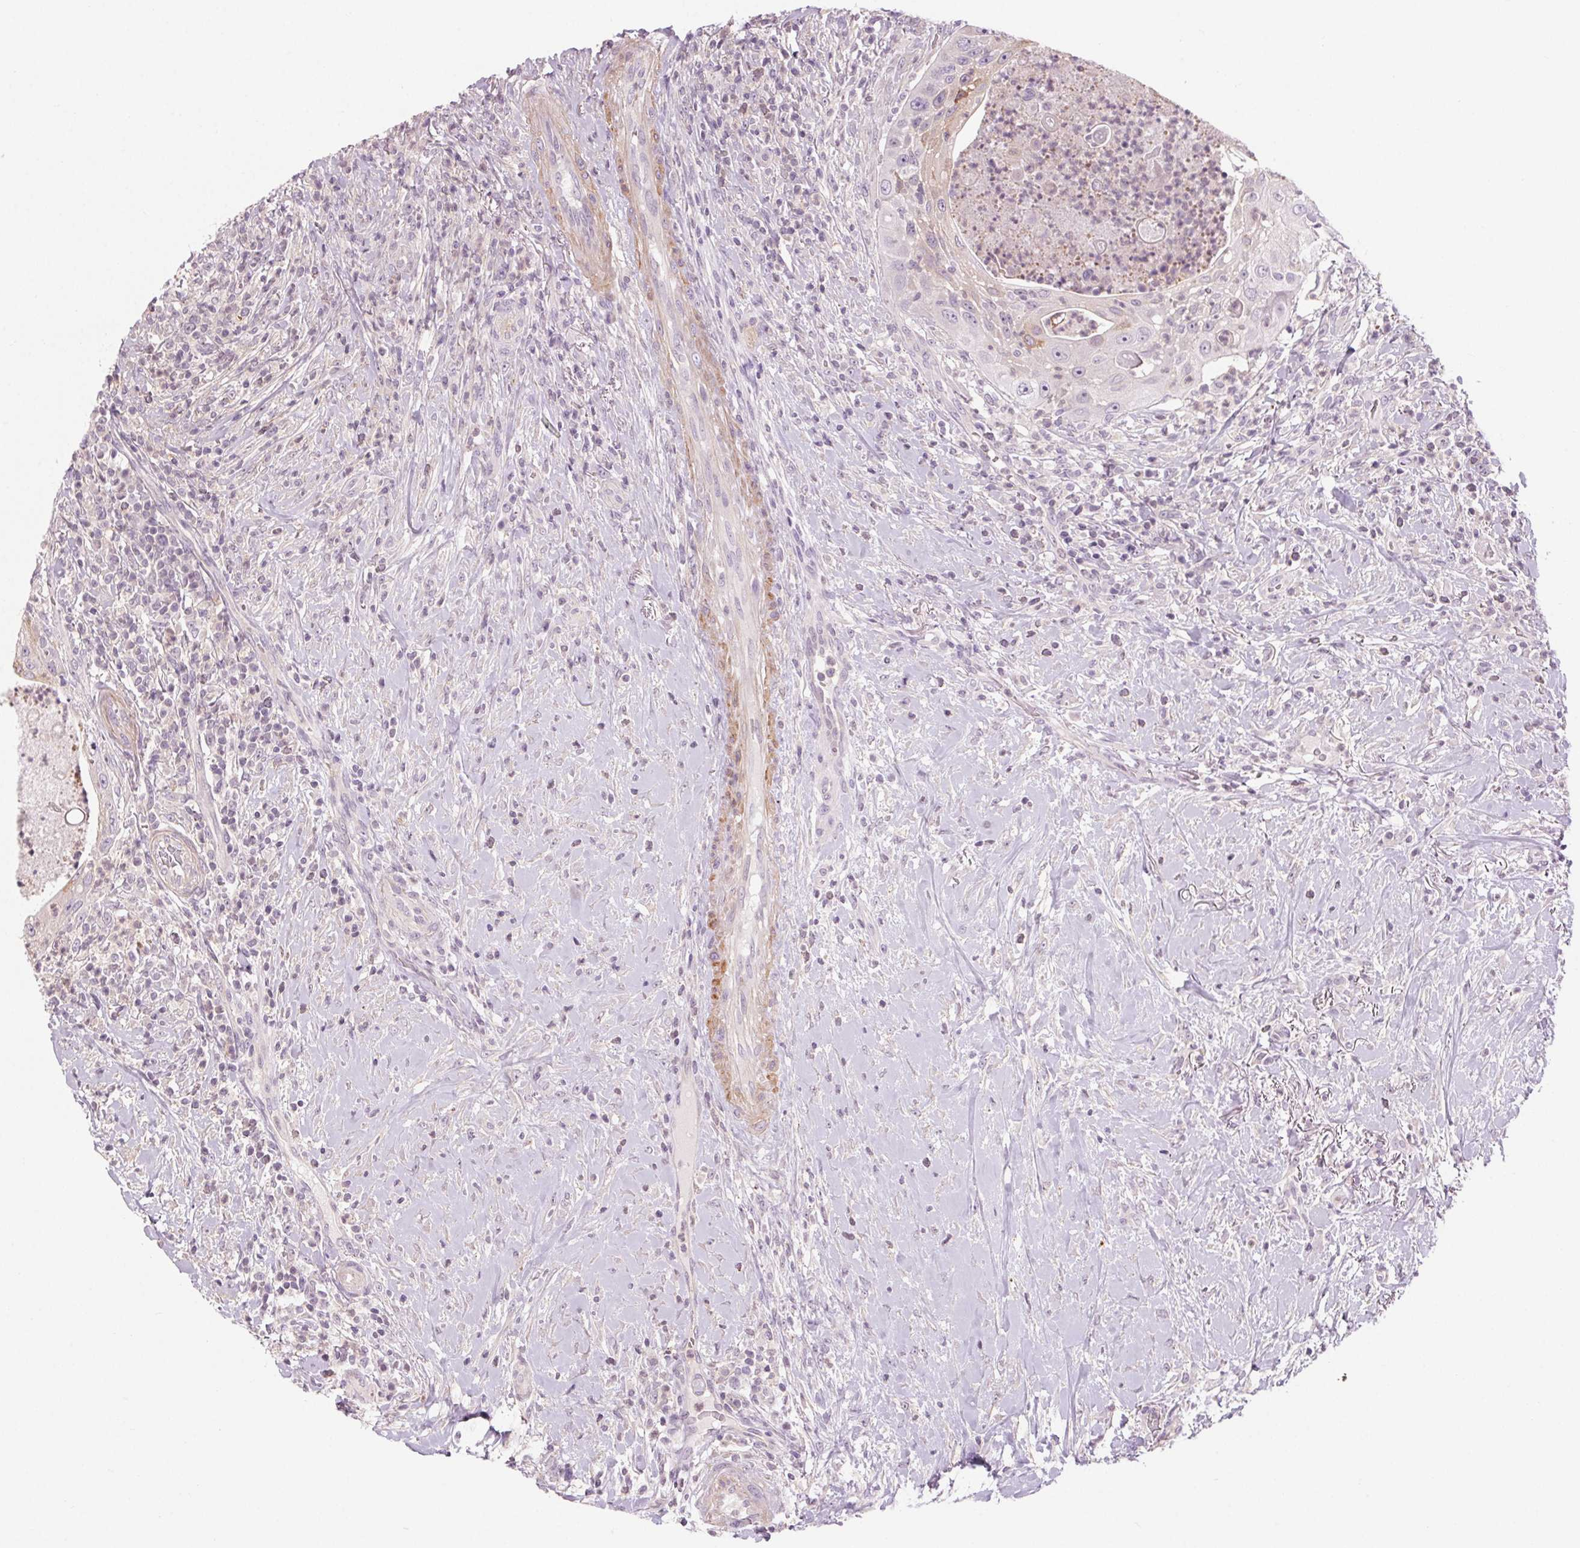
{"staining": {"intensity": "negative", "quantity": "none", "location": "none"}, "tissue": "head and neck cancer", "cell_type": "Tumor cells", "image_type": "cancer", "snomed": [{"axis": "morphology", "description": "Squamous cell carcinoma, NOS"}, {"axis": "topography", "description": "Head-Neck"}], "caption": "This is an immunohistochemistry (IHC) histopathology image of head and neck squamous cell carcinoma. There is no expression in tumor cells.", "gene": "HHLA2", "patient": {"sex": "male", "age": 69}}